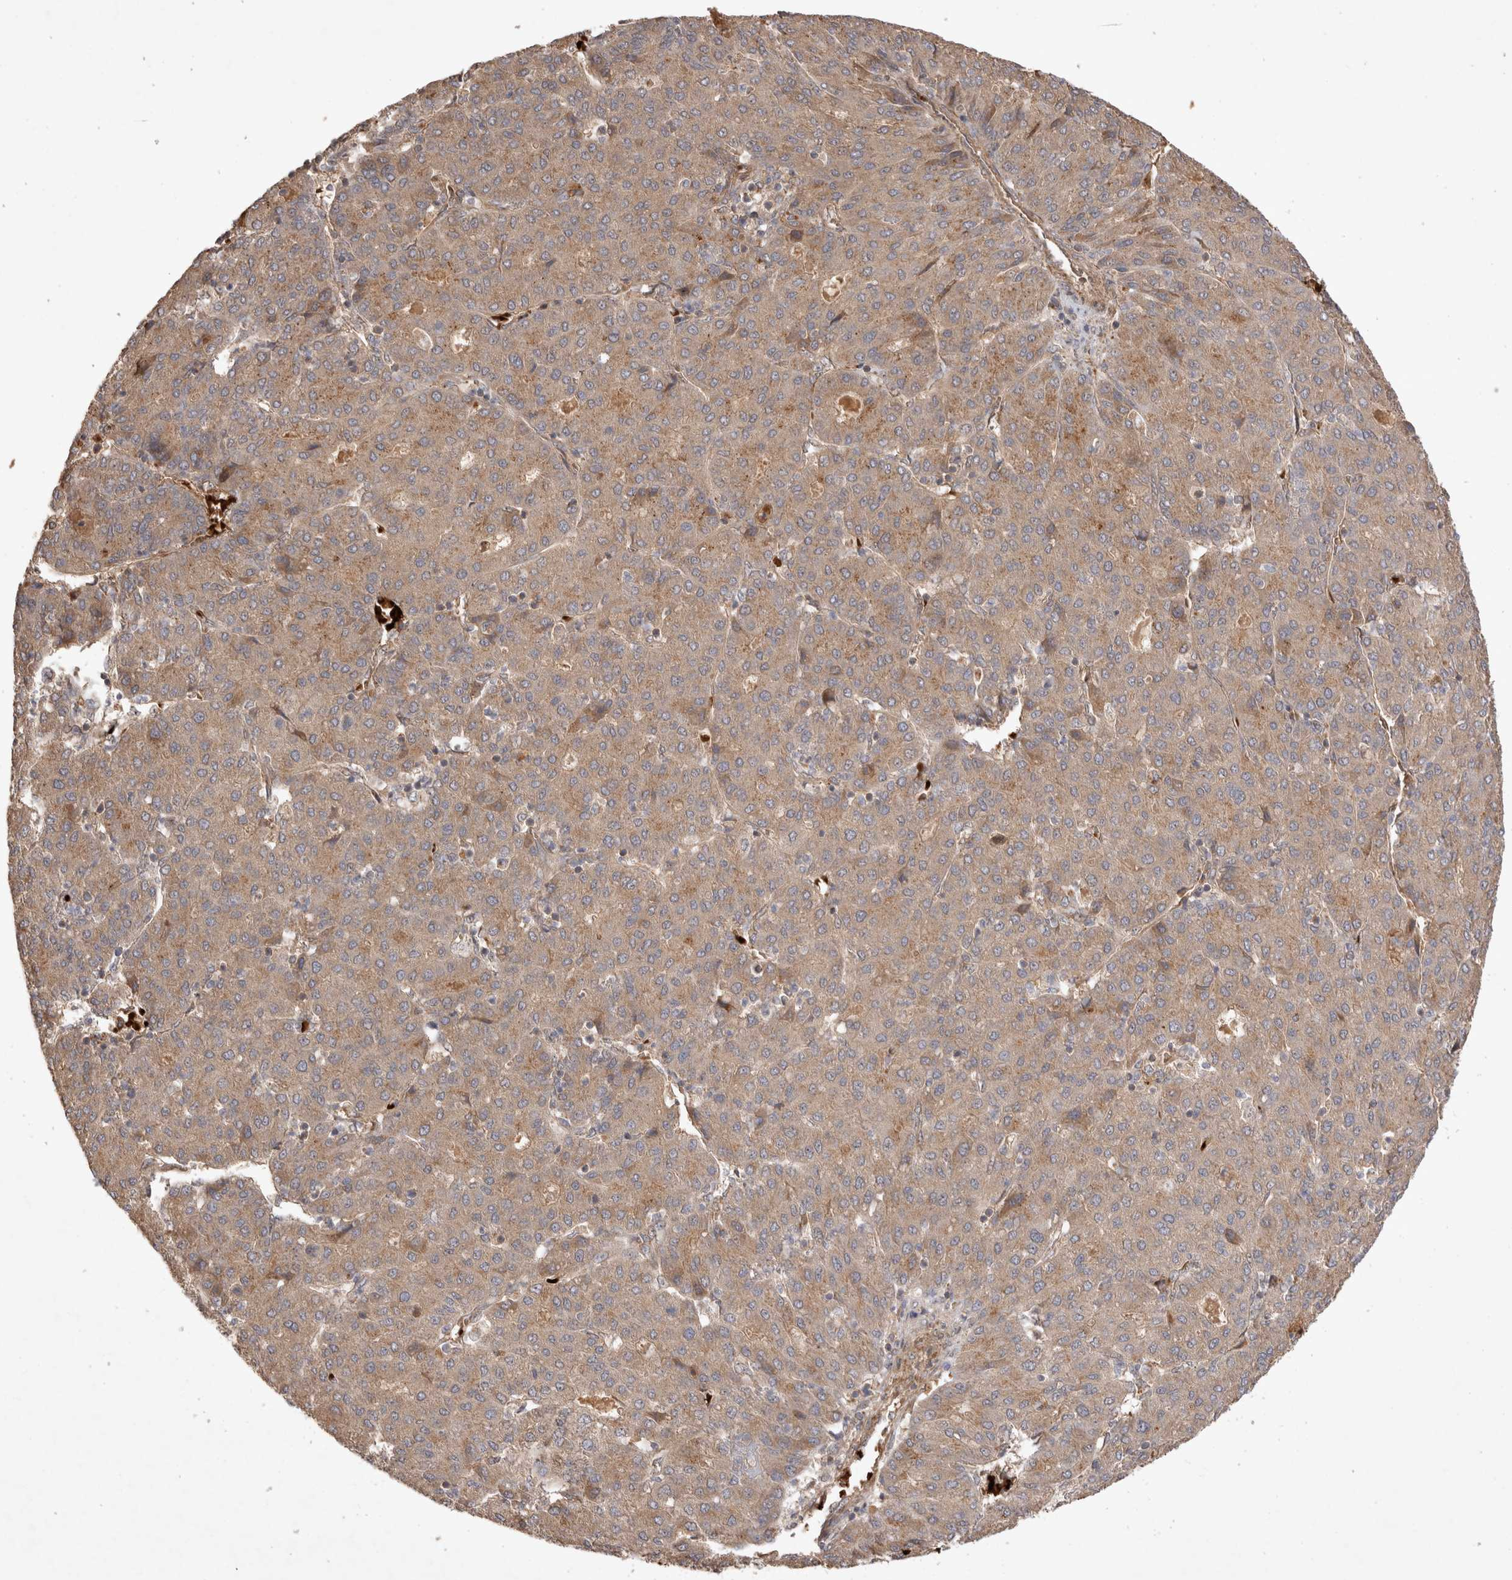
{"staining": {"intensity": "weak", "quantity": ">75%", "location": "cytoplasmic/membranous"}, "tissue": "liver cancer", "cell_type": "Tumor cells", "image_type": "cancer", "snomed": [{"axis": "morphology", "description": "Carcinoma, Hepatocellular, NOS"}, {"axis": "topography", "description": "Liver"}], "caption": "The histopathology image shows immunohistochemical staining of liver hepatocellular carcinoma. There is weak cytoplasmic/membranous staining is present in about >75% of tumor cells.", "gene": "FAM221A", "patient": {"sex": "male", "age": 65}}